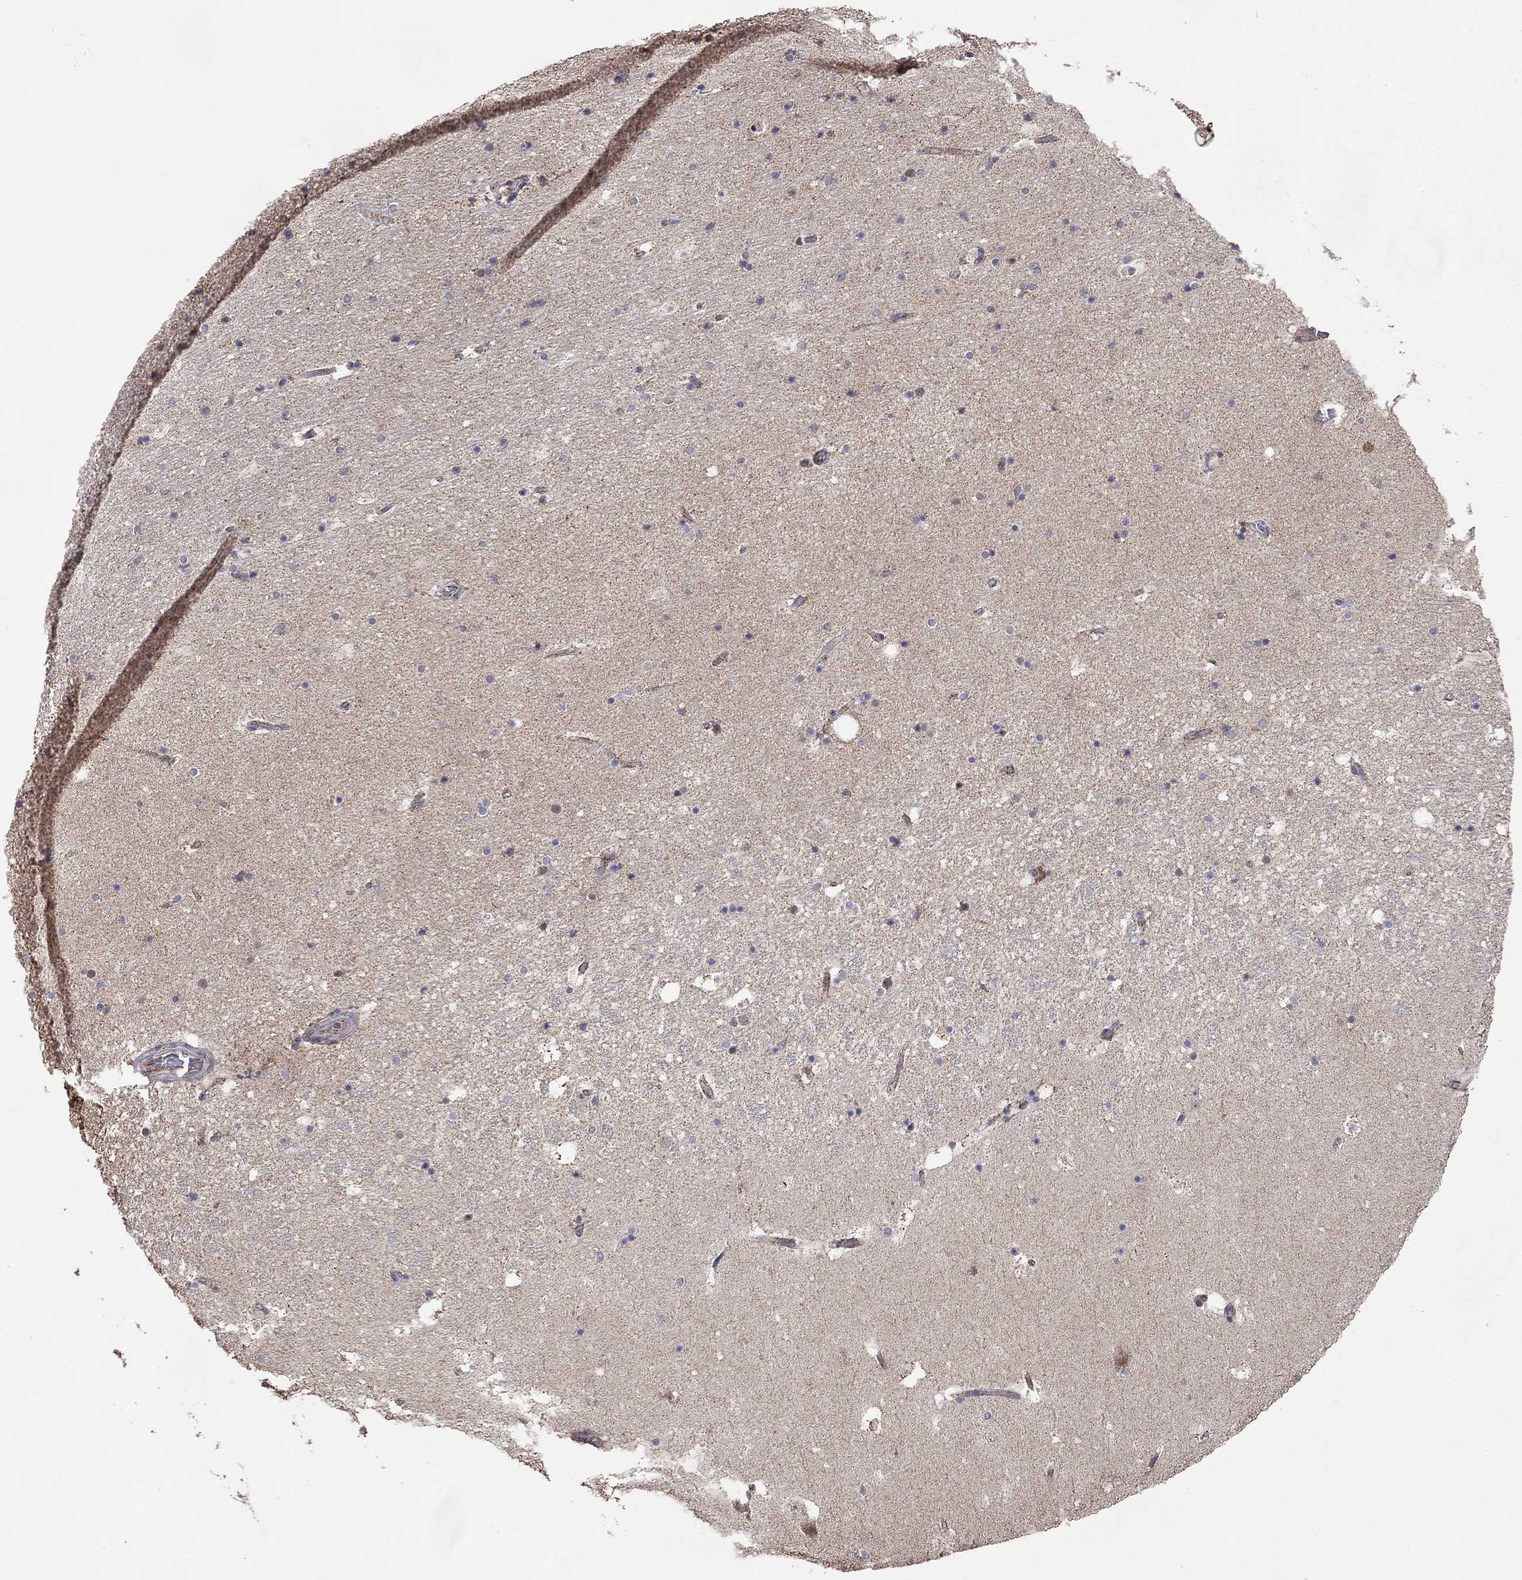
{"staining": {"intensity": "negative", "quantity": "none", "location": "none"}, "tissue": "hippocampus", "cell_type": "Glial cells", "image_type": "normal", "snomed": [{"axis": "morphology", "description": "Normal tissue, NOS"}, {"axis": "topography", "description": "Hippocampus"}], "caption": "Immunohistochemistry of benign hippocampus reveals no positivity in glial cells. The staining is performed using DAB brown chromogen with nuclei counter-stained in using hematoxylin.", "gene": "ANKRA2", "patient": {"sex": "male", "age": 51}}